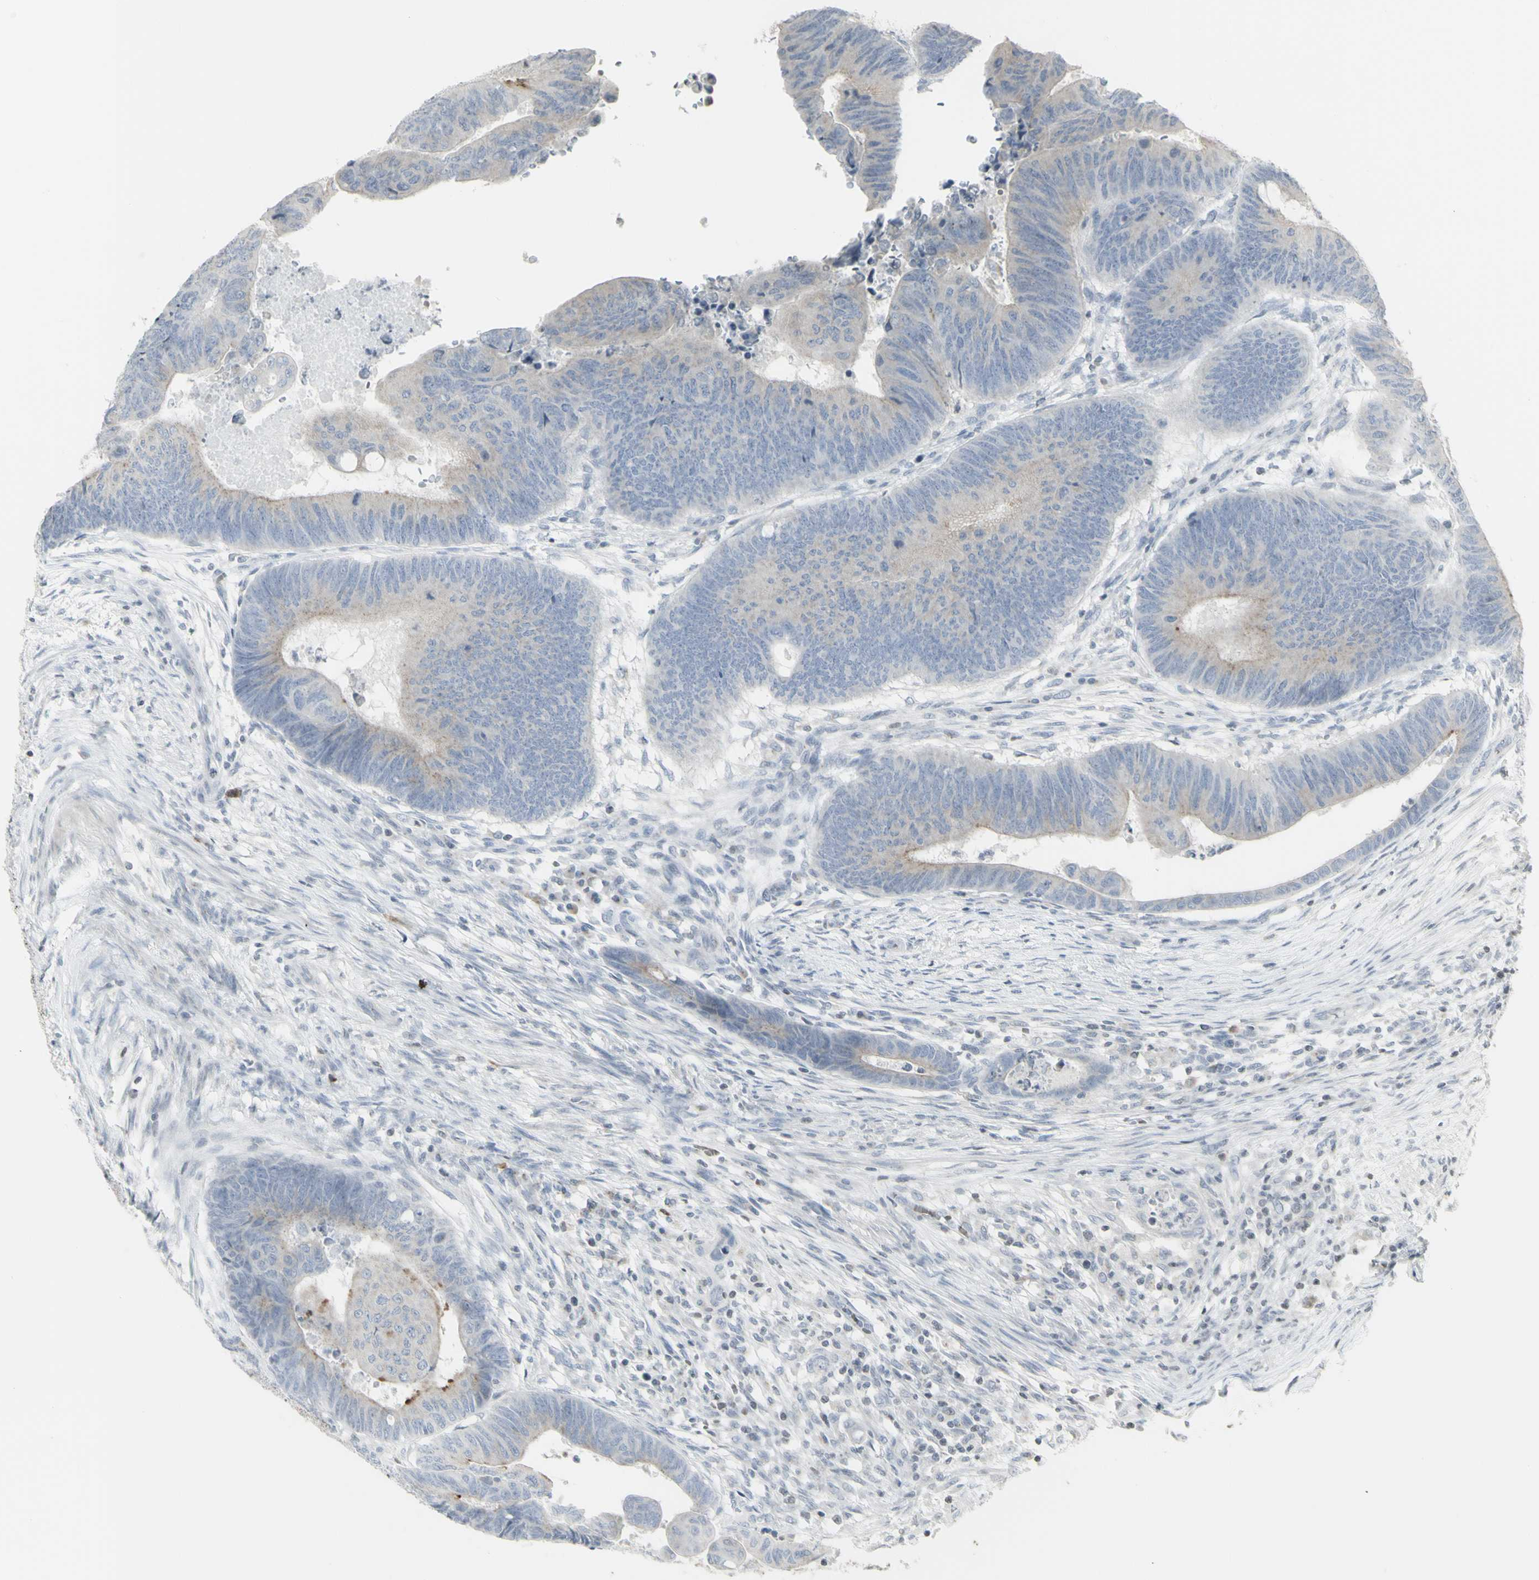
{"staining": {"intensity": "negative", "quantity": "none", "location": "none"}, "tissue": "colorectal cancer", "cell_type": "Tumor cells", "image_type": "cancer", "snomed": [{"axis": "morphology", "description": "Normal tissue, NOS"}, {"axis": "morphology", "description": "Adenocarcinoma, NOS"}, {"axis": "topography", "description": "Rectum"}, {"axis": "topography", "description": "Peripheral nerve tissue"}], "caption": "Human adenocarcinoma (colorectal) stained for a protein using immunohistochemistry (IHC) shows no expression in tumor cells.", "gene": "MUC5AC", "patient": {"sex": "male", "age": 92}}